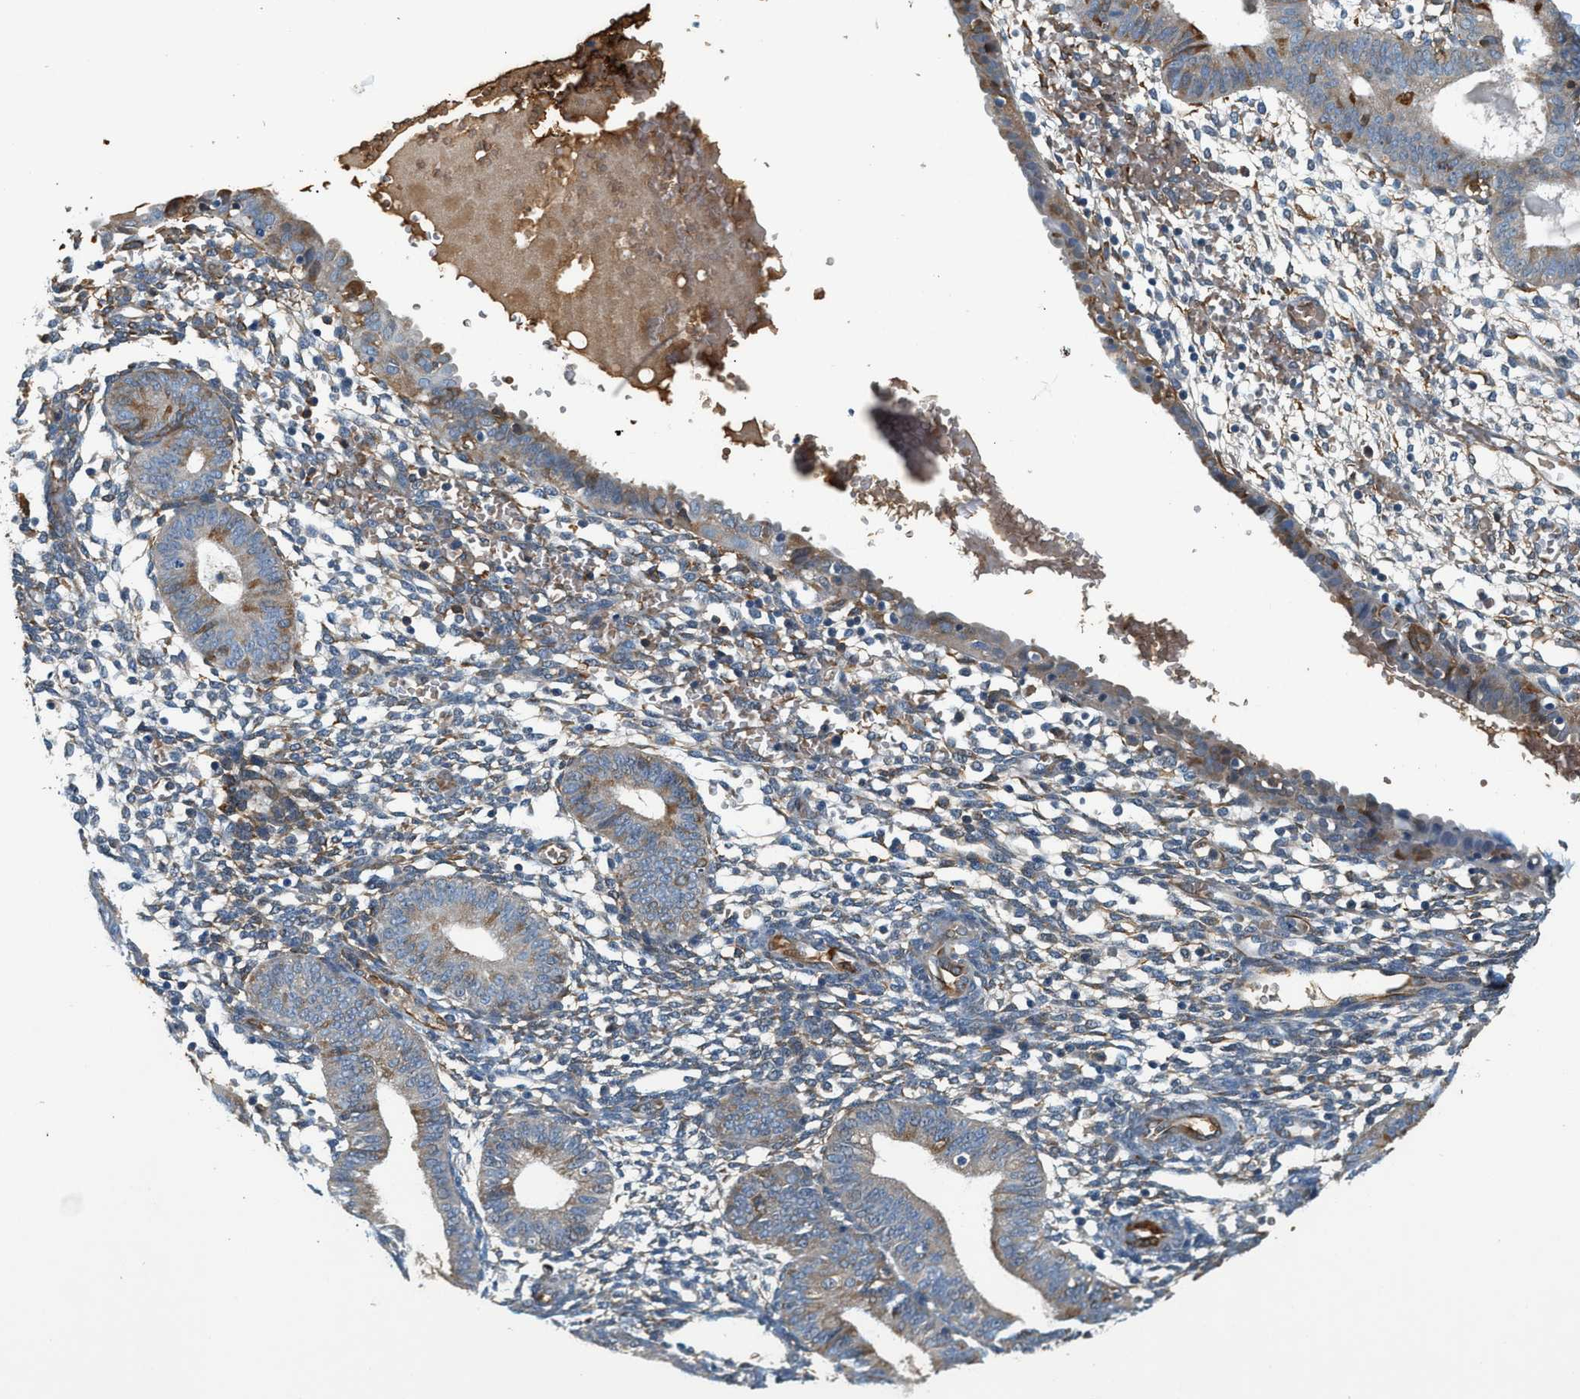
{"staining": {"intensity": "moderate", "quantity": "<25%", "location": "cytoplasmic/membranous"}, "tissue": "endometrium", "cell_type": "Cells in endometrial stroma", "image_type": "normal", "snomed": [{"axis": "morphology", "description": "Normal tissue, NOS"}, {"axis": "topography", "description": "Endometrium"}], "caption": "Unremarkable endometrium was stained to show a protein in brown. There is low levels of moderate cytoplasmic/membranous expression in about <25% of cells in endometrial stroma.", "gene": "CYTH2", "patient": {"sex": "female", "age": 61}}